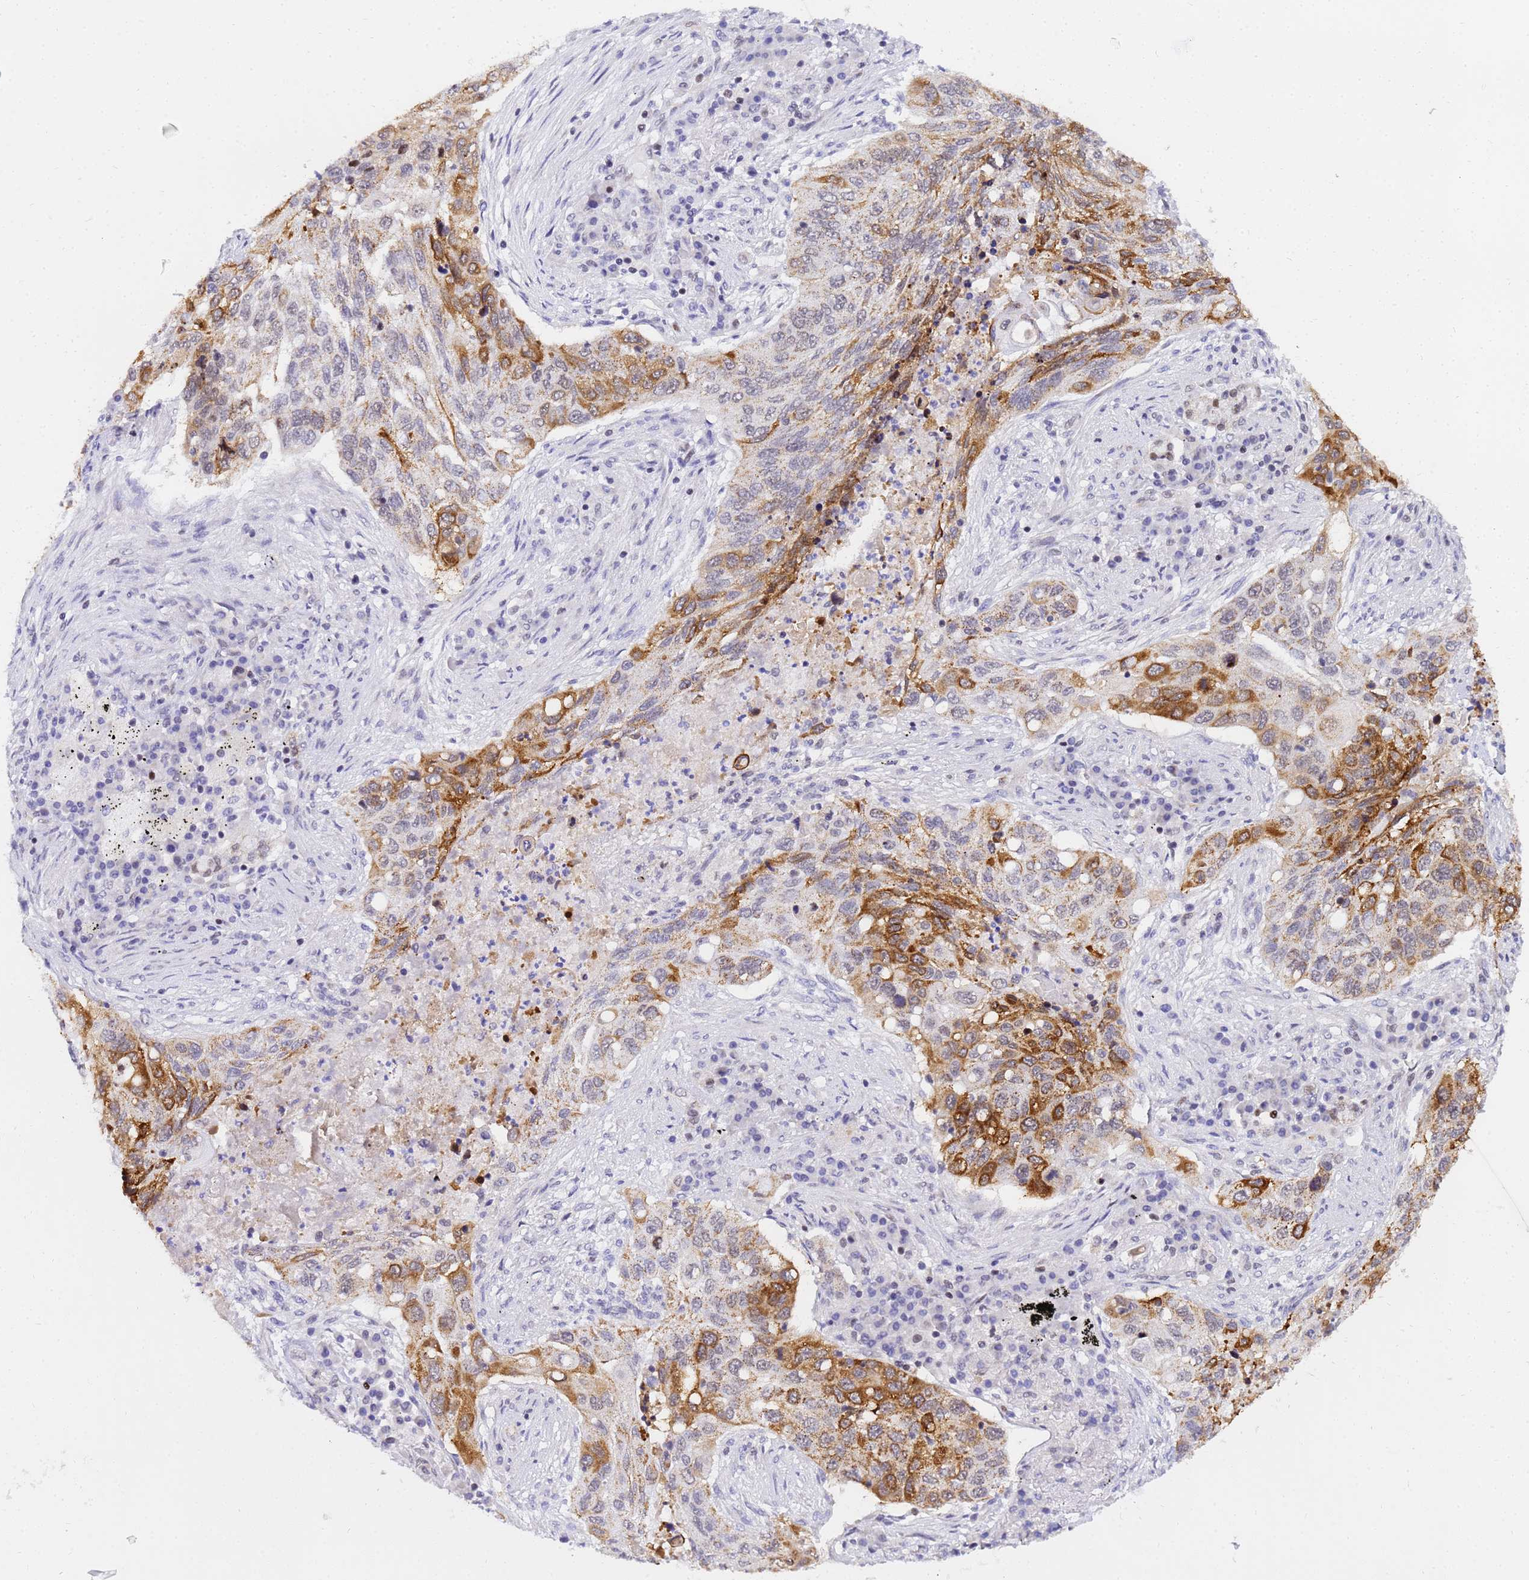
{"staining": {"intensity": "moderate", "quantity": "25%-75%", "location": "cytoplasmic/membranous"}, "tissue": "lung cancer", "cell_type": "Tumor cells", "image_type": "cancer", "snomed": [{"axis": "morphology", "description": "Squamous cell carcinoma, NOS"}, {"axis": "topography", "description": "Lung"}], "caption": "This photomicrograph demonstrates immunohistochemistry staining of lung cancer (squamous cell carcinoma), with medium moderate cytoplasmic/membranous staining in approximately 25%-75% of tumor cells.", "gene": "CKMT1A", "patient": {"sex": "female", "age": 63}}